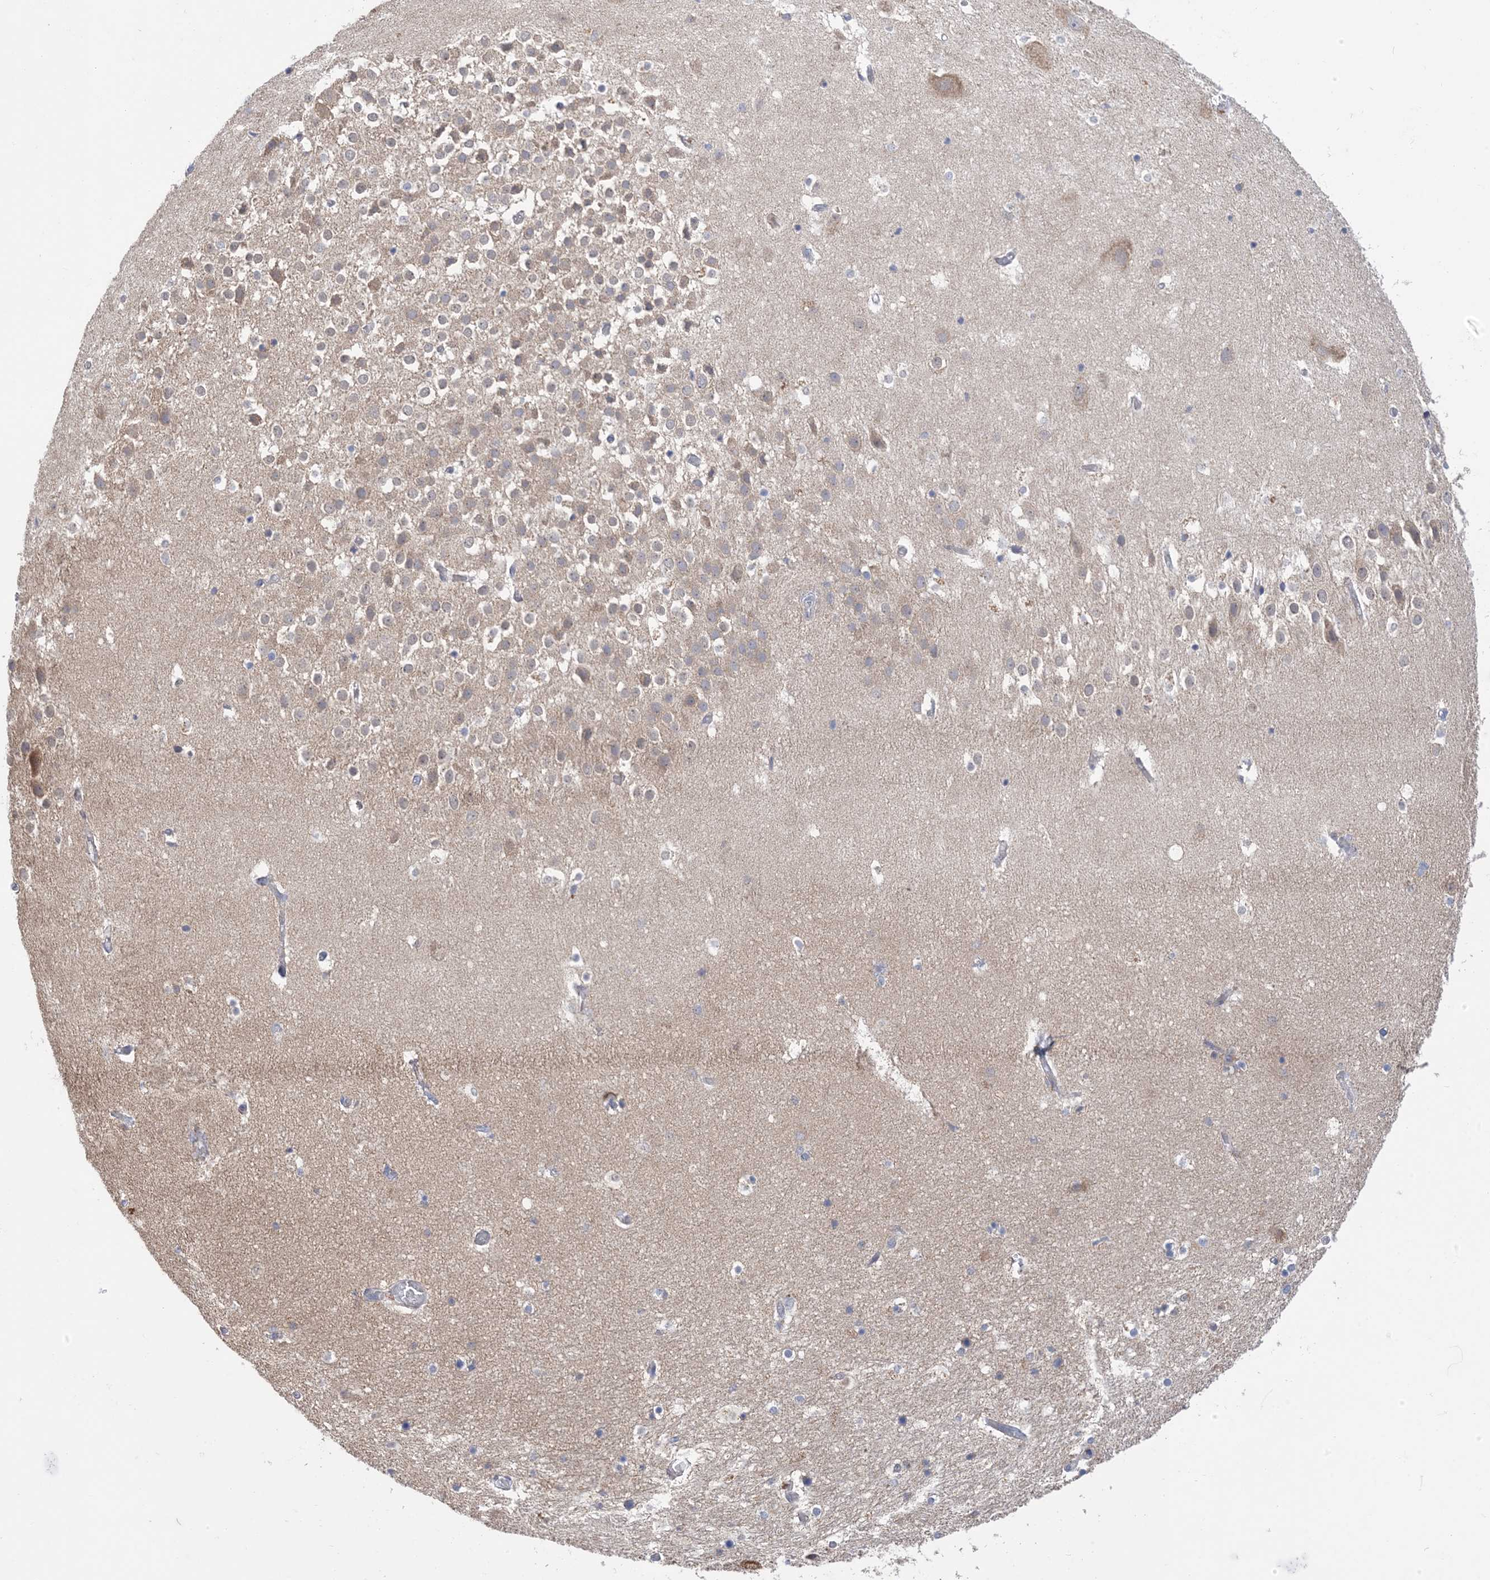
{"staining": {"intensity": "weak", "quantity": "<25%", "location": "cytoplasmic/membranous"}, "tissue": "hippocampus", "cell_type": "Glial cells", "image_type": "normal", "snomed": [{"axis": "morphology", "description": "Normal tissue, NOS"}, {"axis": "topography", "description": "Hippocampus"}], "caption": "The photomicrograph displays no significant staining in glial cells of hippocampus. (DAB immunohistochemistry with hematoxylin counter stain).", "gene": "CLEC16A", "patient": {"sex": "female", "age": 52}}